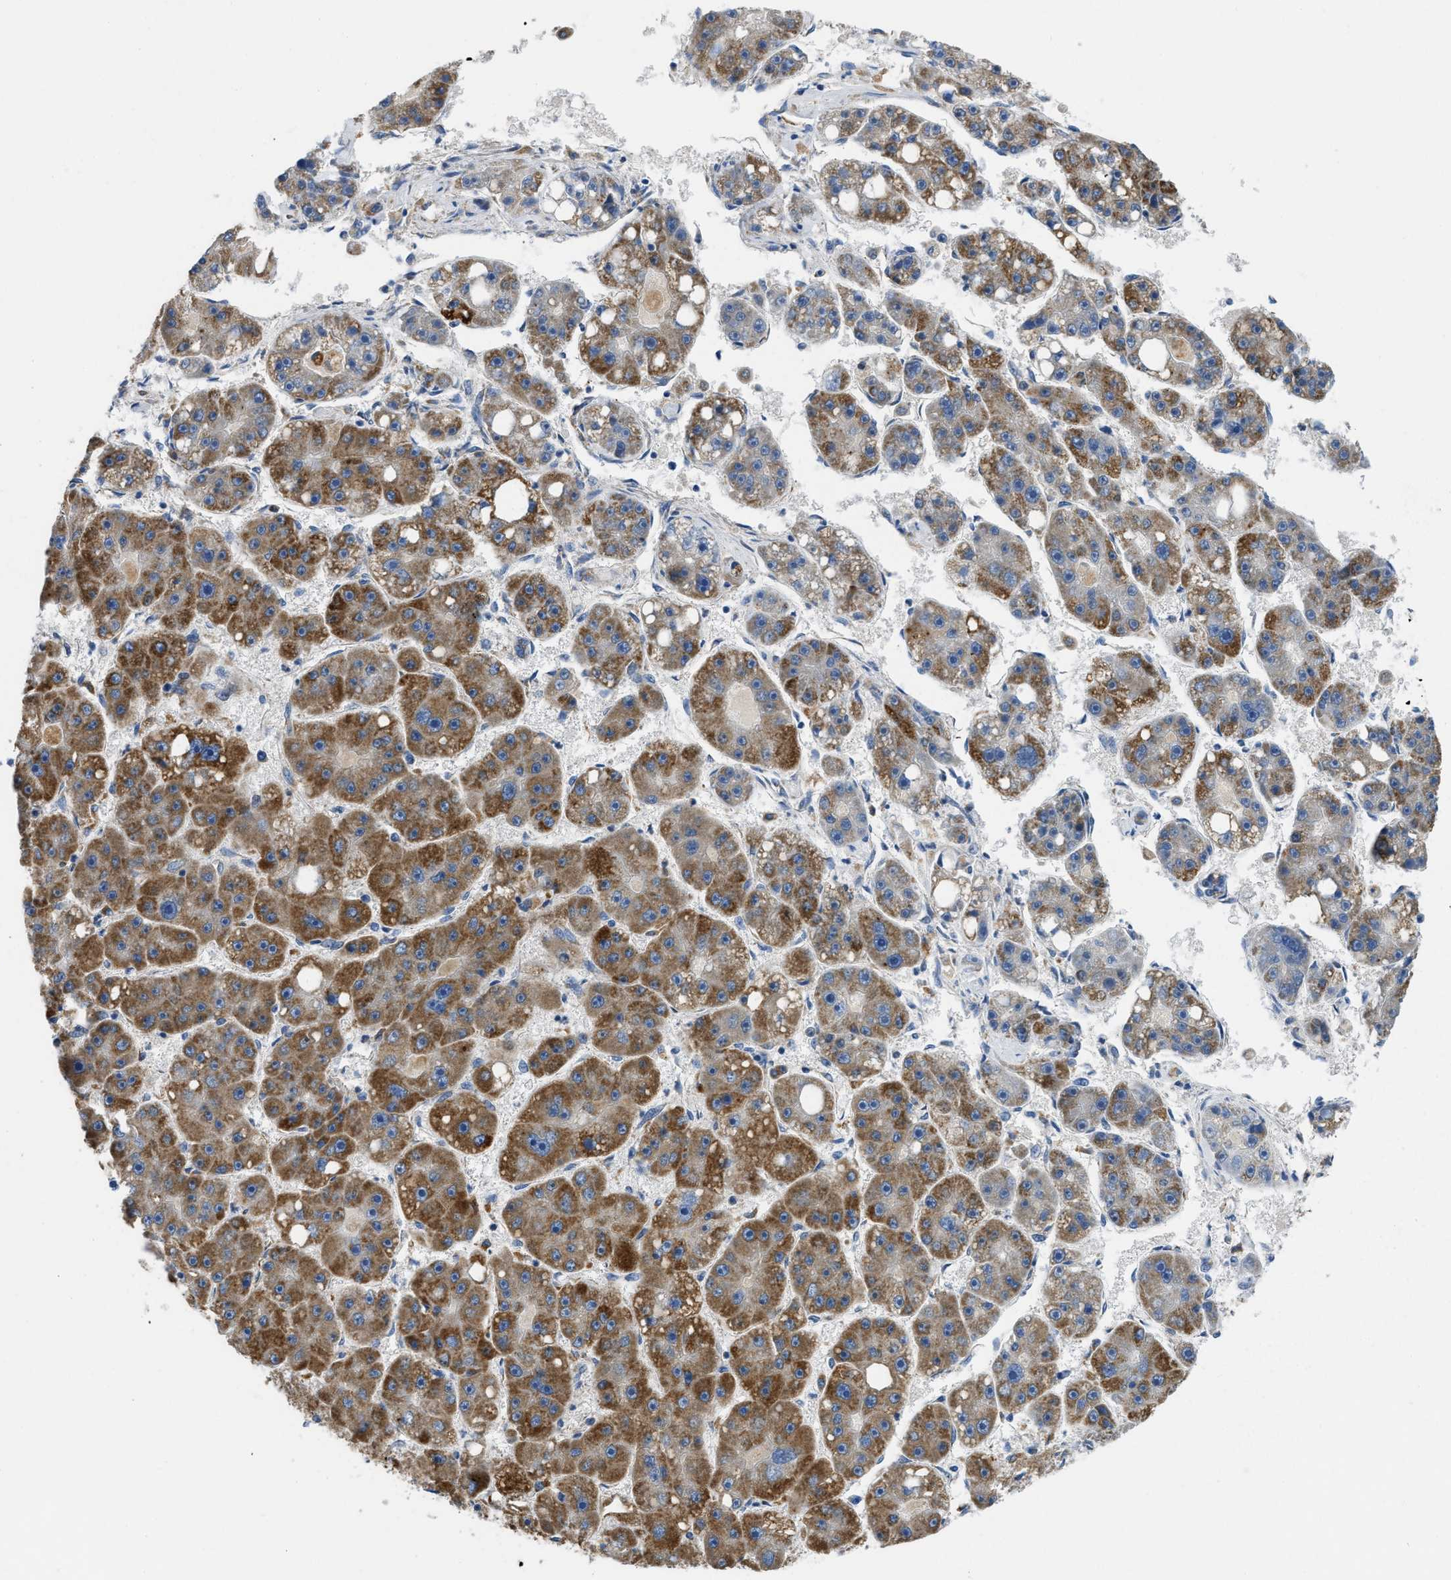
{"staining": {"intensity": "moderate", "quantity": ">75%", "location": "cytoplasmic/membranous"}, "tissue": "liver cancer", "cell_type": "Tumor cells", "image_type": "cancer", "snomed": [{"axis": "morphology", "description": "Carcinoma, Hepatocellular, NOS"}, {"axis": "topography", "description": "Liver"}], "caption": "Human liver hepatocellular carcinoma stained with a protein marker reveals moderate staining in tumor cells.", "gene": "SLC25A13", "patient": {"sex": "female", "age": 61}}